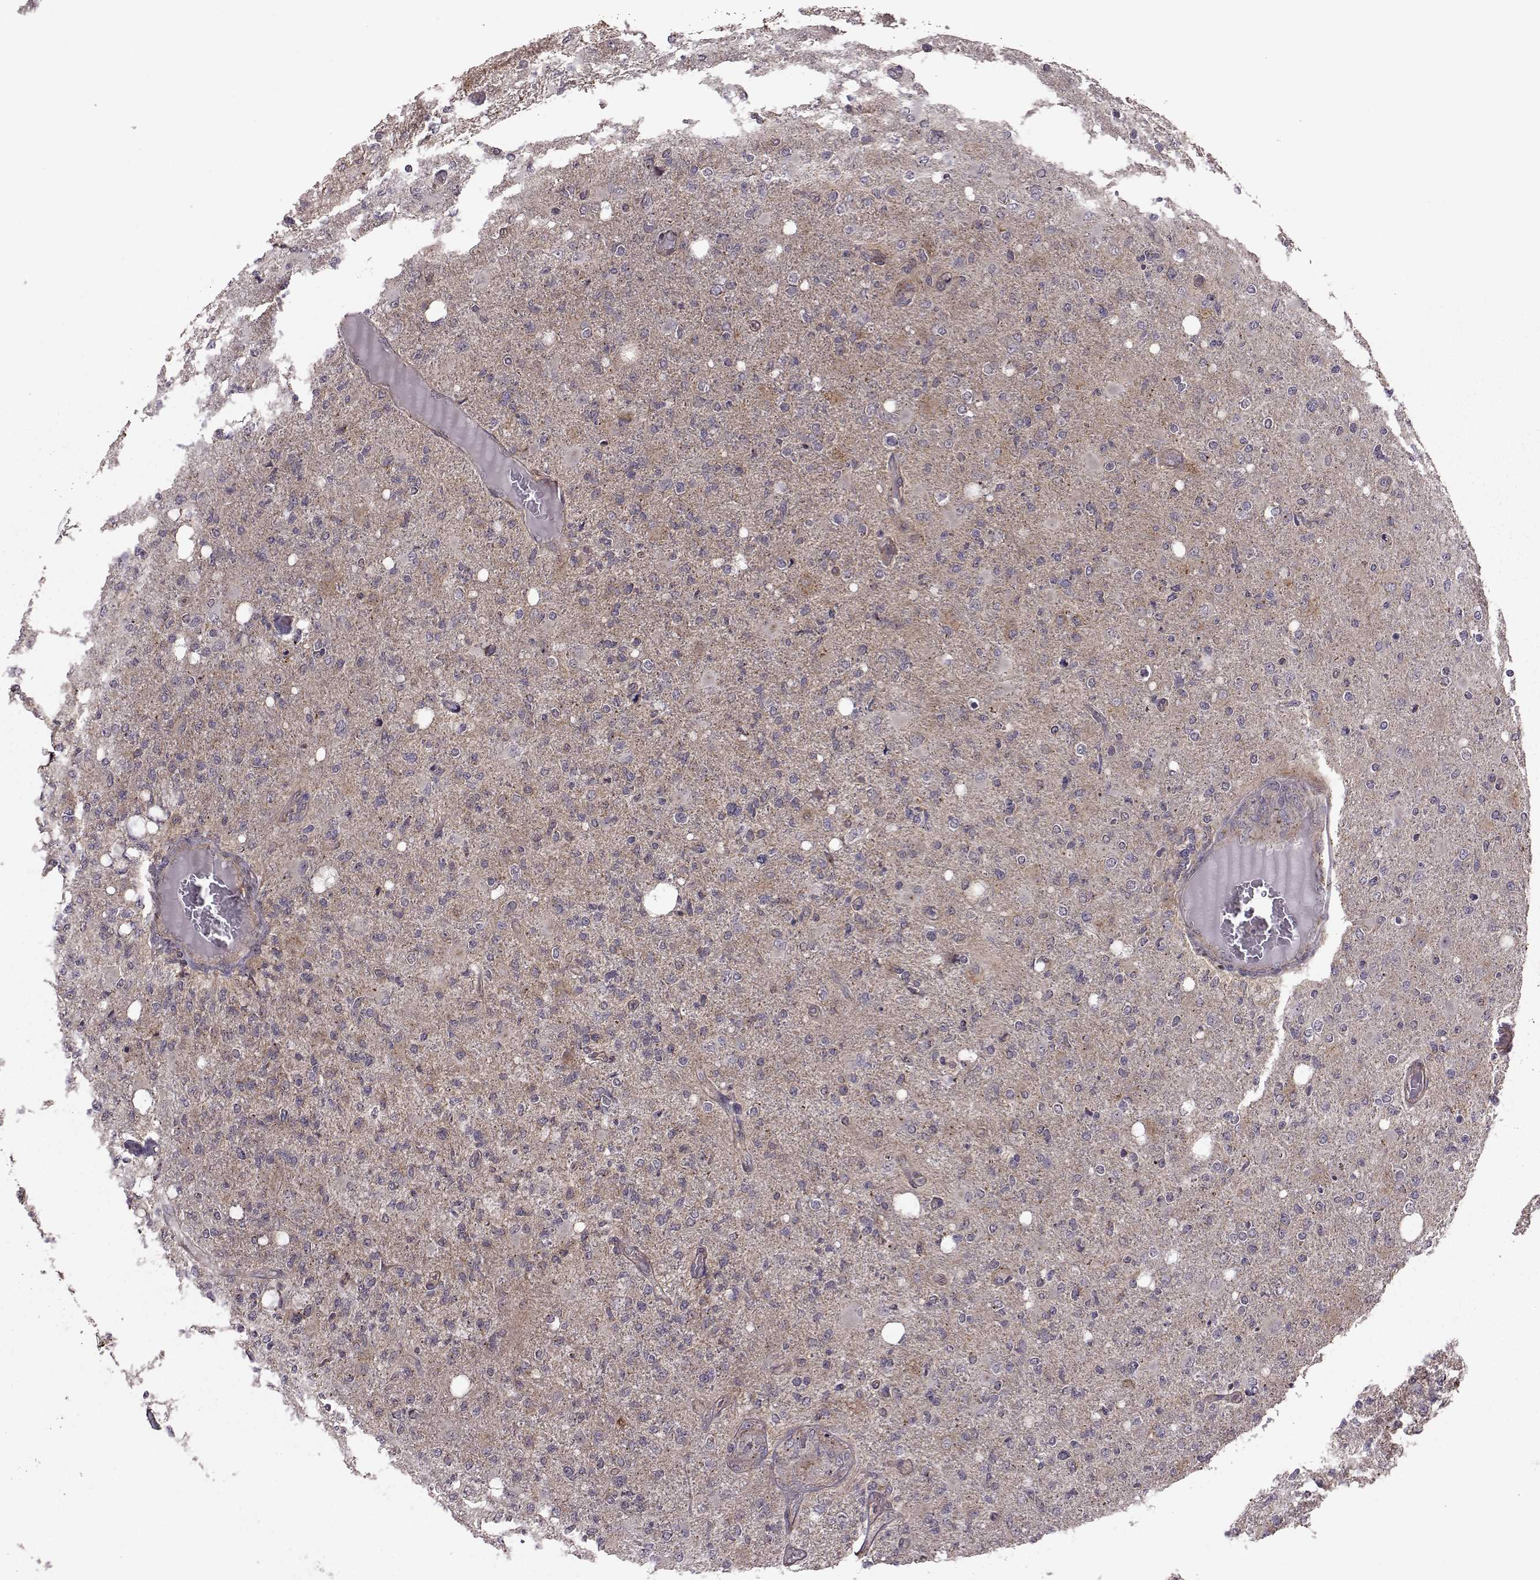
{"staining": {"intensity": "negative", "quantity": "none", "location": "none"}, "tissue": "glioma", "cell_type": "Tumor cells", "image_type": "cancer", "snomed": [{"axis": "morphology", "description": "Glioma, malignant, High grade"}, {"axis": "topography", "description": "Cerebral cortex"}], "caption": "There is no significant expression in tumor cells of glioma.", "gene": "FNIP2", "patient": {"sex": "male", "age": 70}}